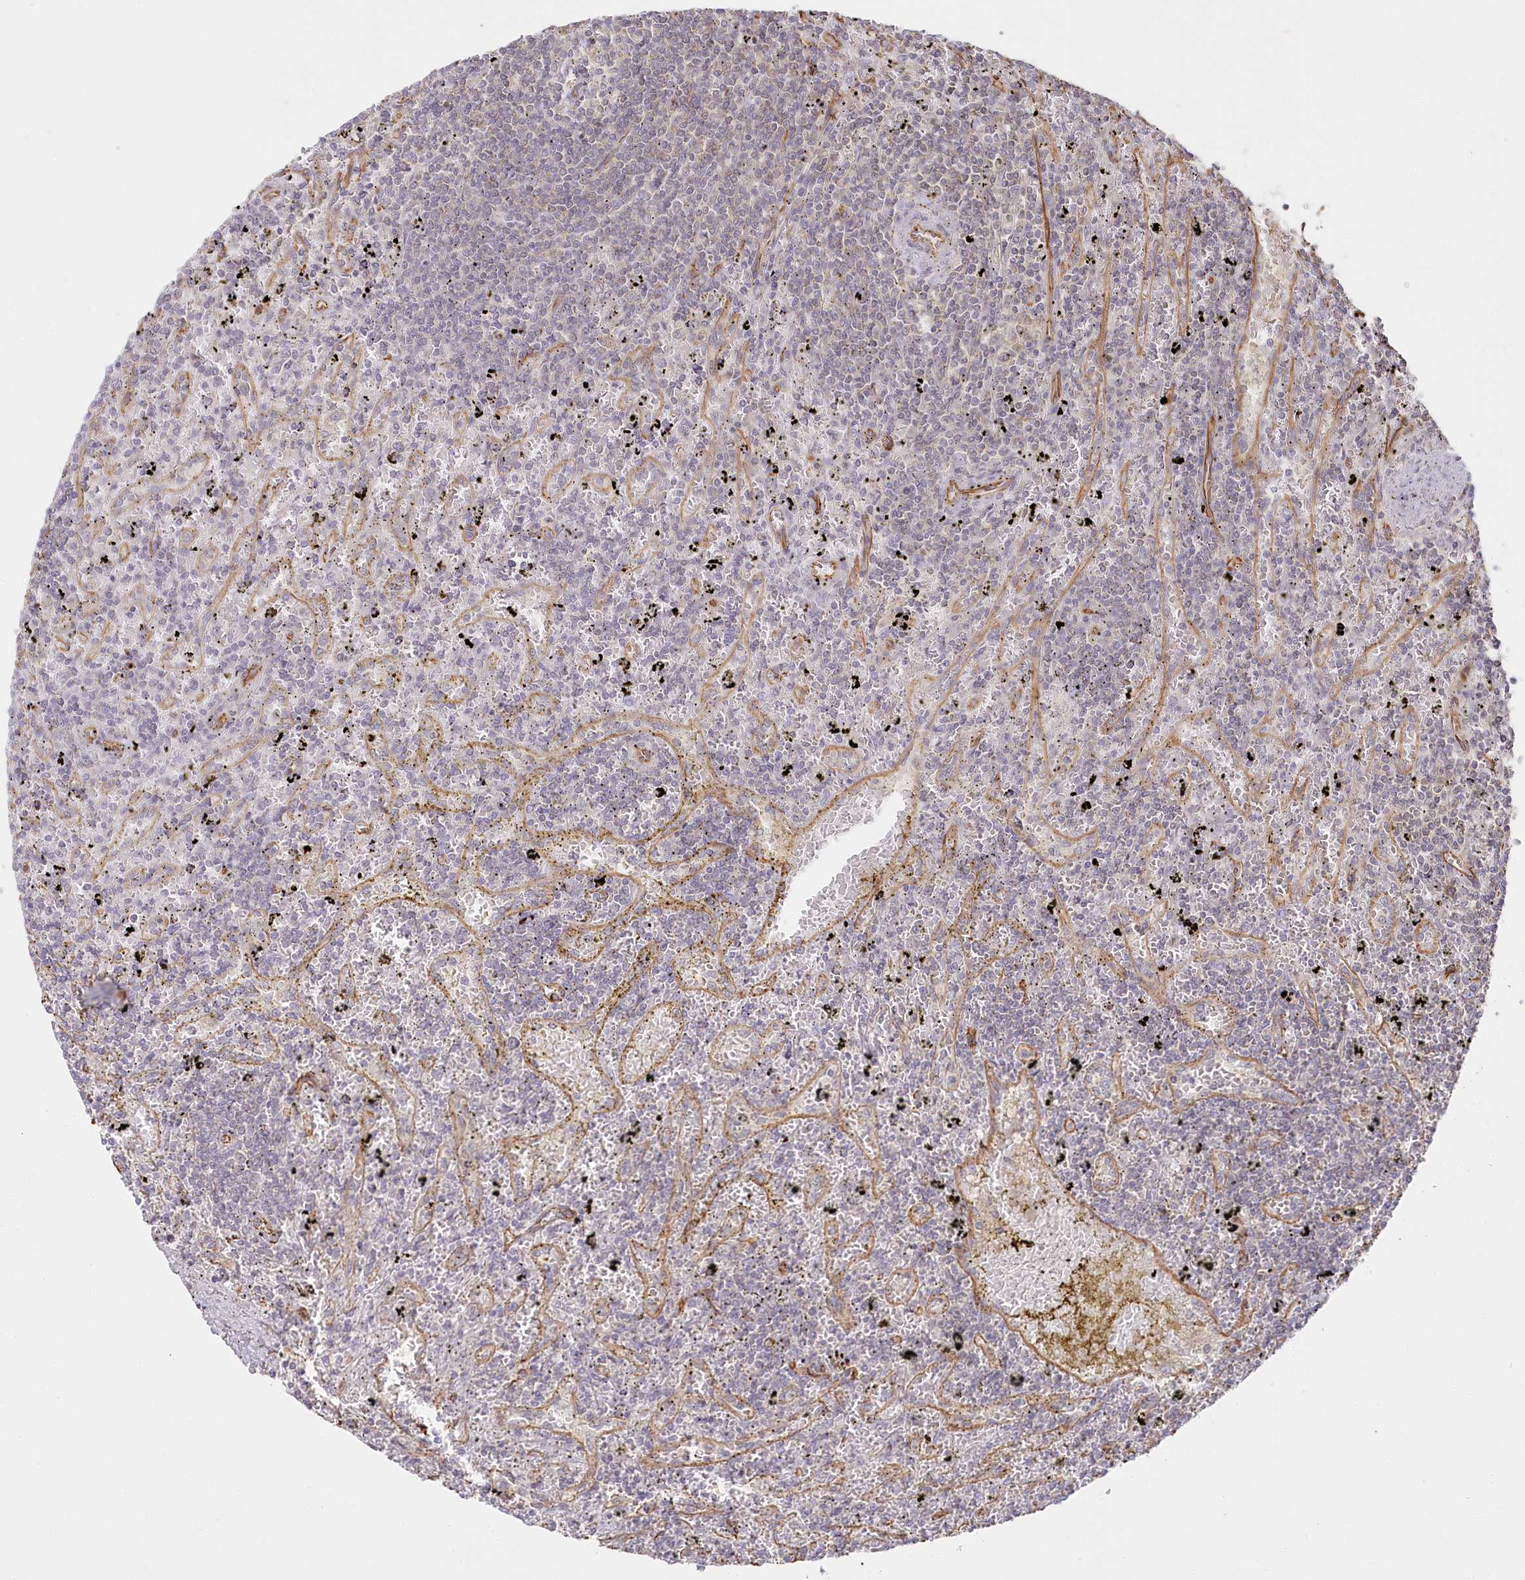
{"staining": {"intensity": "negative", "quantity": "none", "location": "none"}, "tissue": "lymphoma", "cell_type": "Tumor cells", "image_type": "cancer", "snomed": [{"axis": "morphology", "description": "Malignant lymphoma, non-Hodgkin's type, Low grade"}, {"axis": "topography", "description": "Spleen"}], "caption": "This is an immunohistochemistry (IHC) micrograph of malignant lymphoma, non-Hodgkin's type (low-grade). There is no positivity in tumor cells.", "gene": "TTC1", "patient": {"sex": "male", "age": 76}}